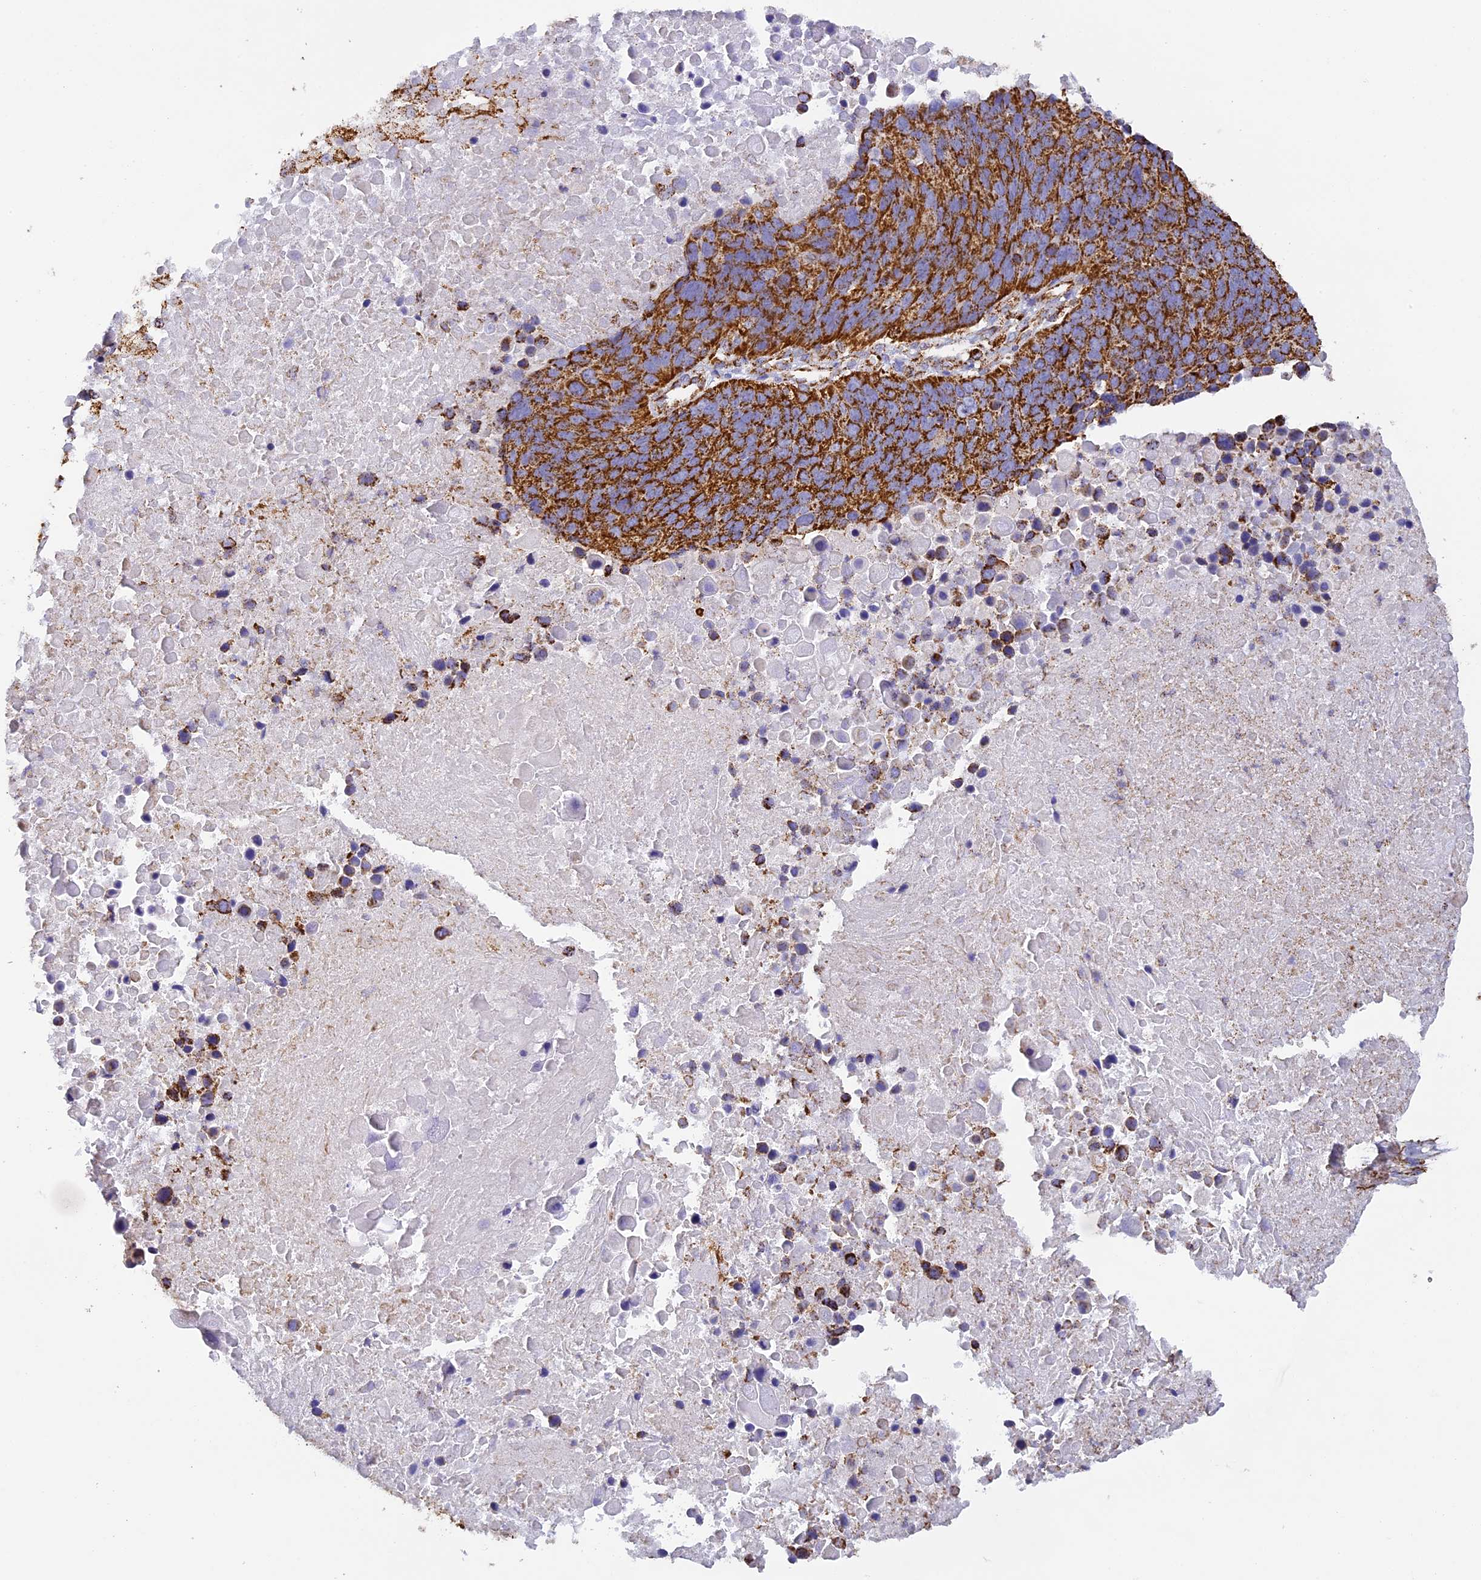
{"staining": {"intensity": "strong", "quantity": ">75%", "location": "cytoplasmic/membranous"}, "tissue": "lung cancer", "cell_type": "Tumor cells", "image_type": "cancer", "snomed": [{"axis": "morphology", "description": "Normal tissue, NOS"}, {"axis": "morphology", "description": "Squamous cell carcinoma, NOS"}, {"axis": "topography", "description": "Lymph node"}, {"axis": "topography", "description": "Lung"}], "caption": "IHC image of neoplastic tissue: lung cancer (squamous cell carcinoma) stained using IHC demonstrates high levels of strong protein expression localized specifically in the cytoplasmic/membranous of tumor cells, appearing as a cytoplasmic/membranous brown color.", "gene": "STK17A", "patient": {"sex": "male", "age": 66}}